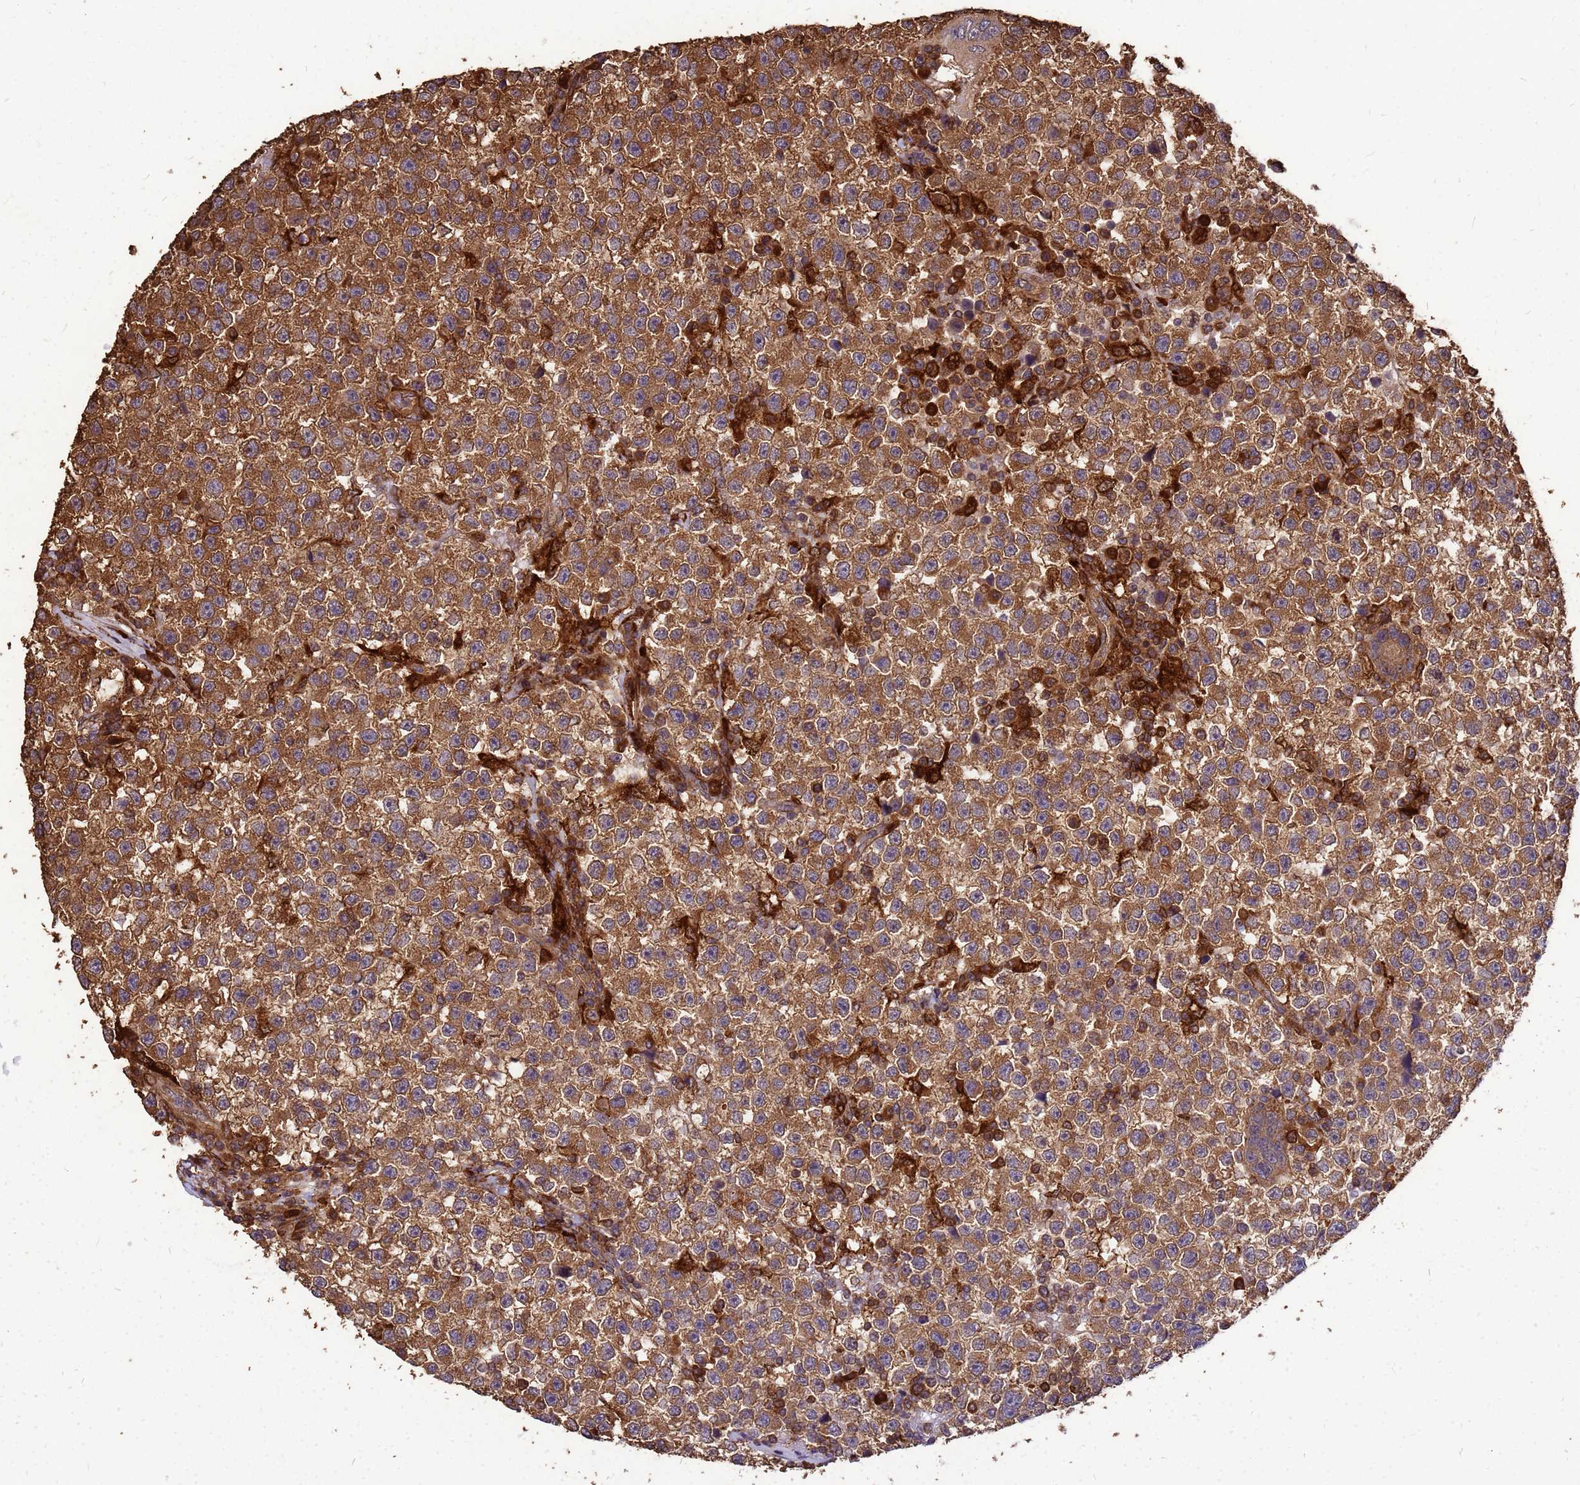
{"staining": {"intensity": "moderate", "quantity": ">75%", "location": "cytoplasmic/membranous"}, "tissue": "testis cancer", "cell_type": "Tumor cells", "image_type": "cancer", "snomed": [{"axis": "morphology", "description": "Seminoma, NOS"}, {"axis": "topography", "description": "Testis"}], "caption": "Protein staining of testis cancer (seminoma) tissue shows moderate cytoplasmic/membranous expression in approximately >75% of tumor cells.", "gene": "ZNF618", "patient": {"sex": "male", "age": 22}}